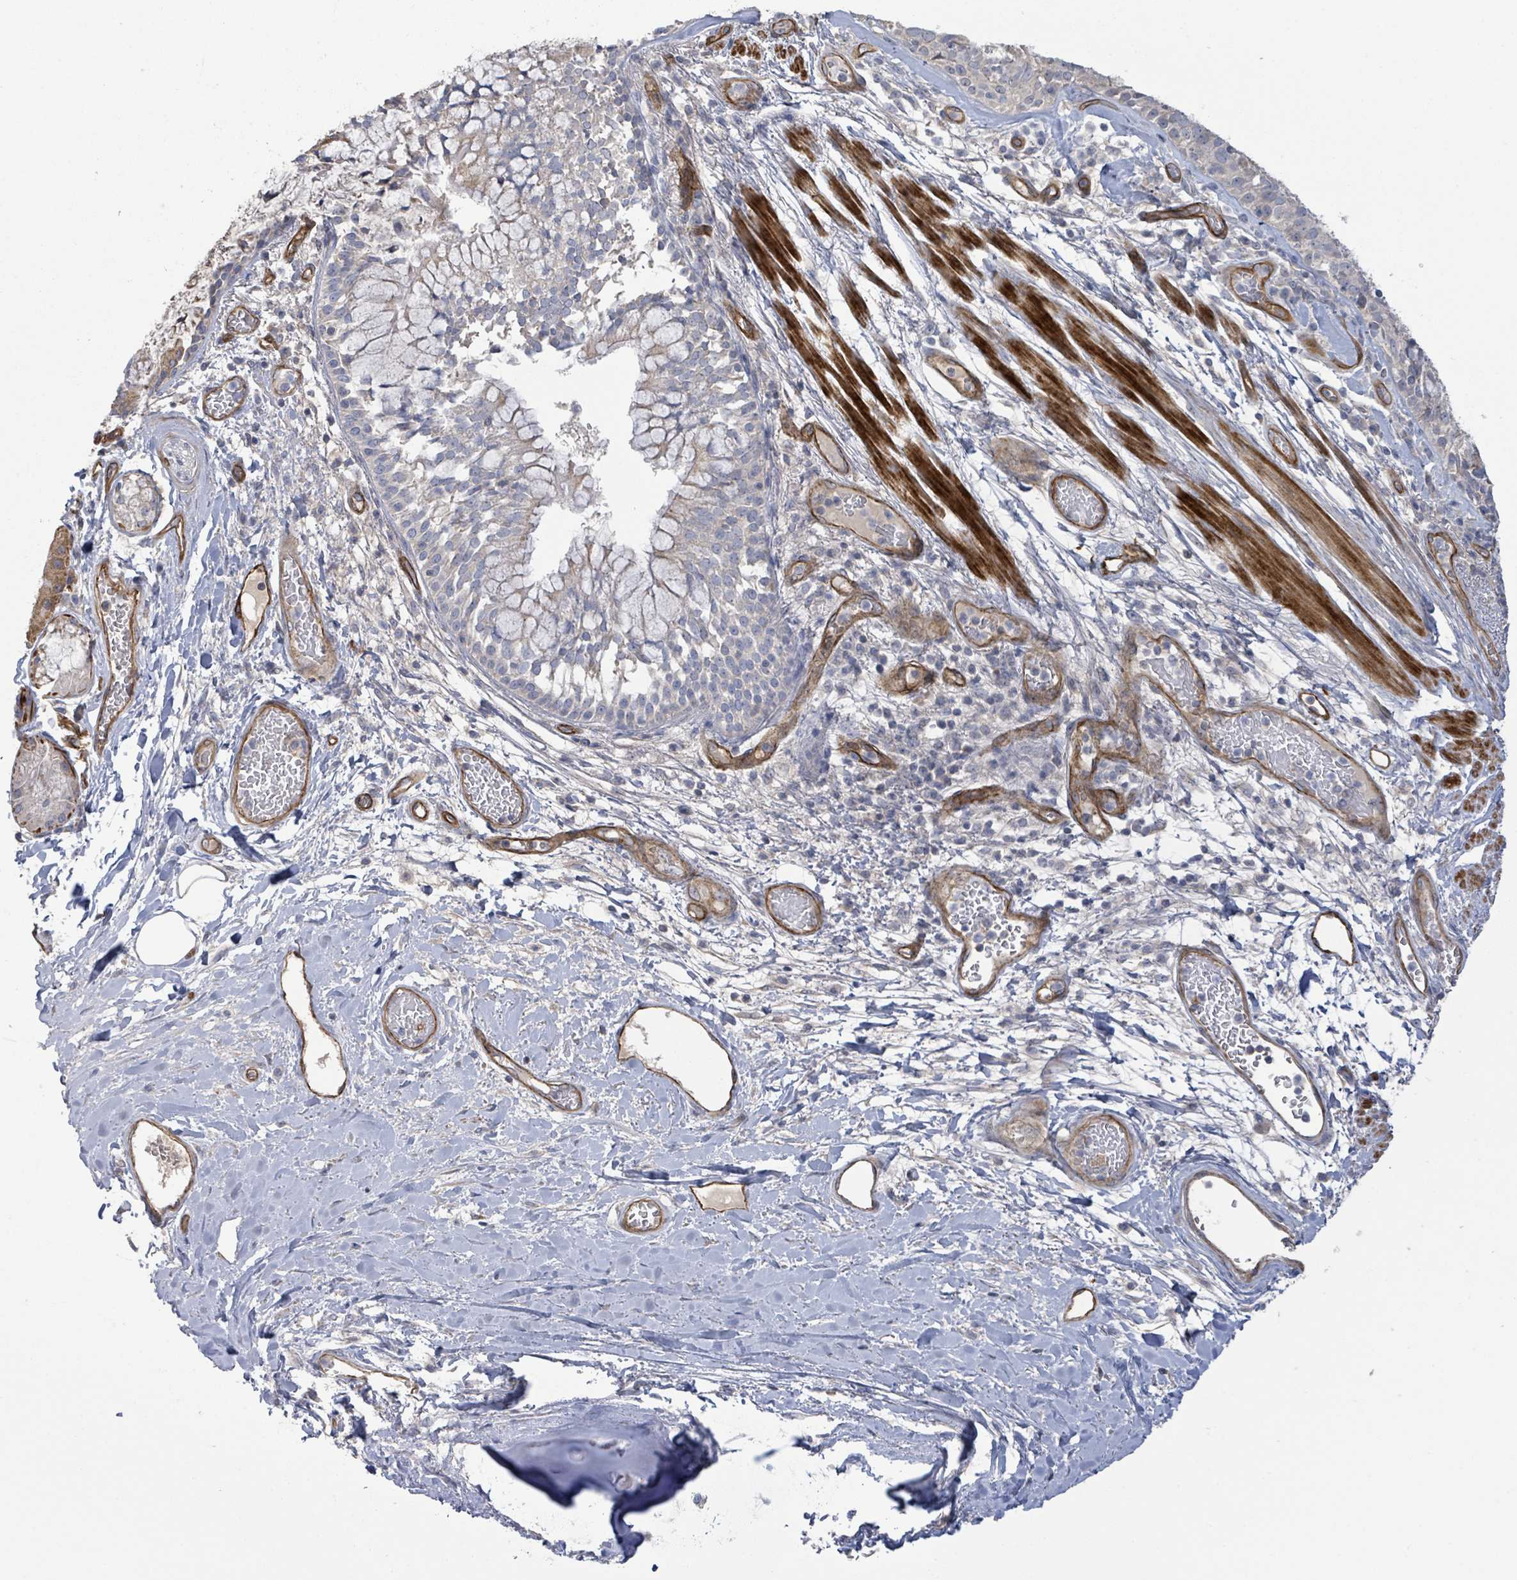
{"staining": {"intensity": "weak", "quantity": "25%-75%", "location": "cytoplasmic/membranous"}, "tissue": "bronchus", "cell_type": "Respiratory epithelial cells", "image_type": "normal", "snomed": [{"axis": "morphology", "description": "Normal tissue, NOS"}, {"axis": "topography", "description": "Cartilage tissue"}, {"axis": "topography", "description": "Bronchus"}], "caption": "Bronchus stained for a protein (brown) shows weak cytoplasmic/membranous positive positivity in about 25%-75% of respiratory epithelial cells.", "gene": "KANK3", "patient": {"sex": "male", "age": 63}}